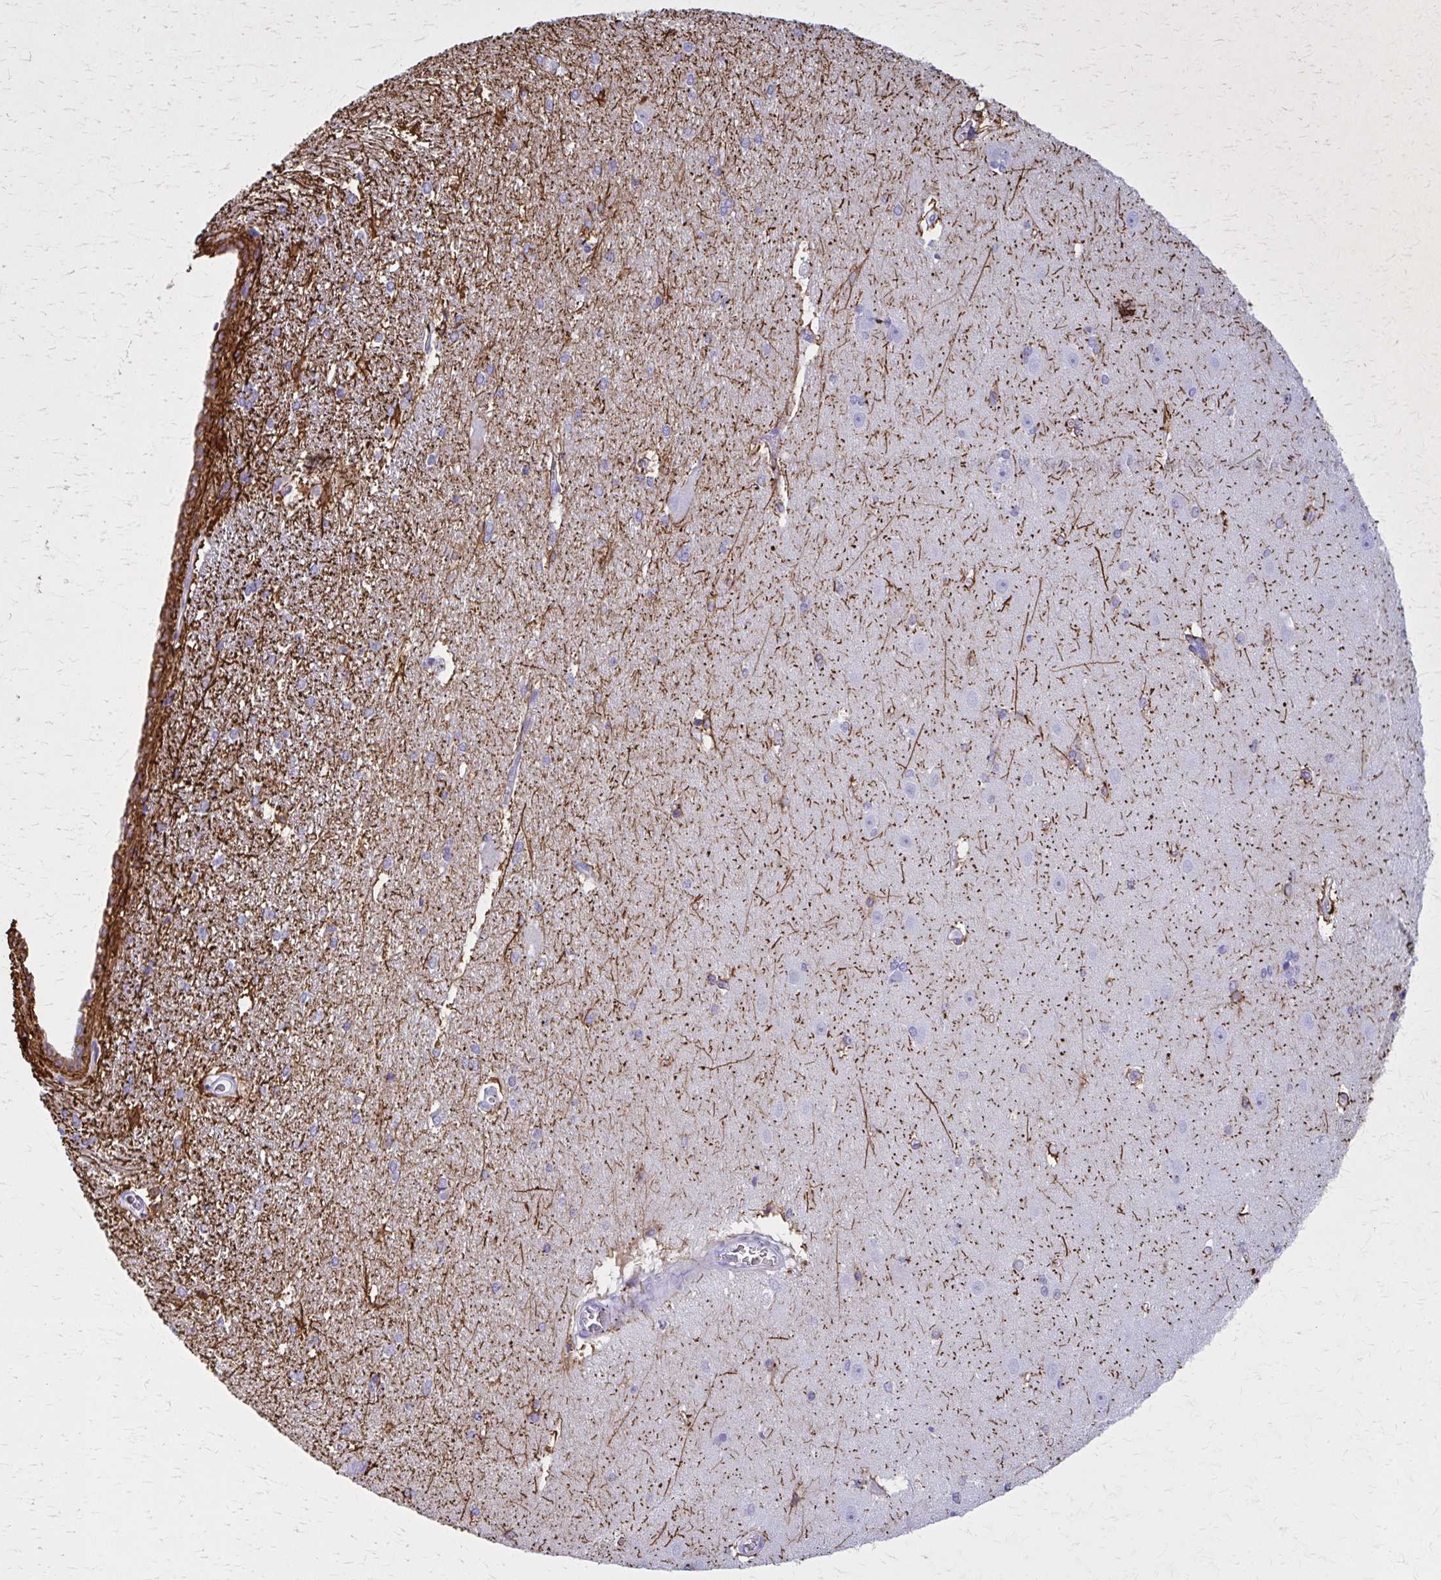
{"staining": {"intensity": "strong", "quantity": "<25%", "location": "cytoplasmic/membranous"}, "tissue": "hippocampus", "cell_type": "Glial cells", "image_type": "normal", "snomed": [{"axis": "morphology", "description": "Normal tissue, NOS"}, {"axis": "topography", "description": "Cerebral cortex"}, {"axis": "topography", "description": "Hippocampus"}], "caption": "An IHC photomicrograph of normal tissue is shown. Protein staining in brown shows strong cytoplasmic/membranous positivity in hippocampus within glial cells.", "gene": "GFAP", "patient": {"sex": "female", "age": 19}}